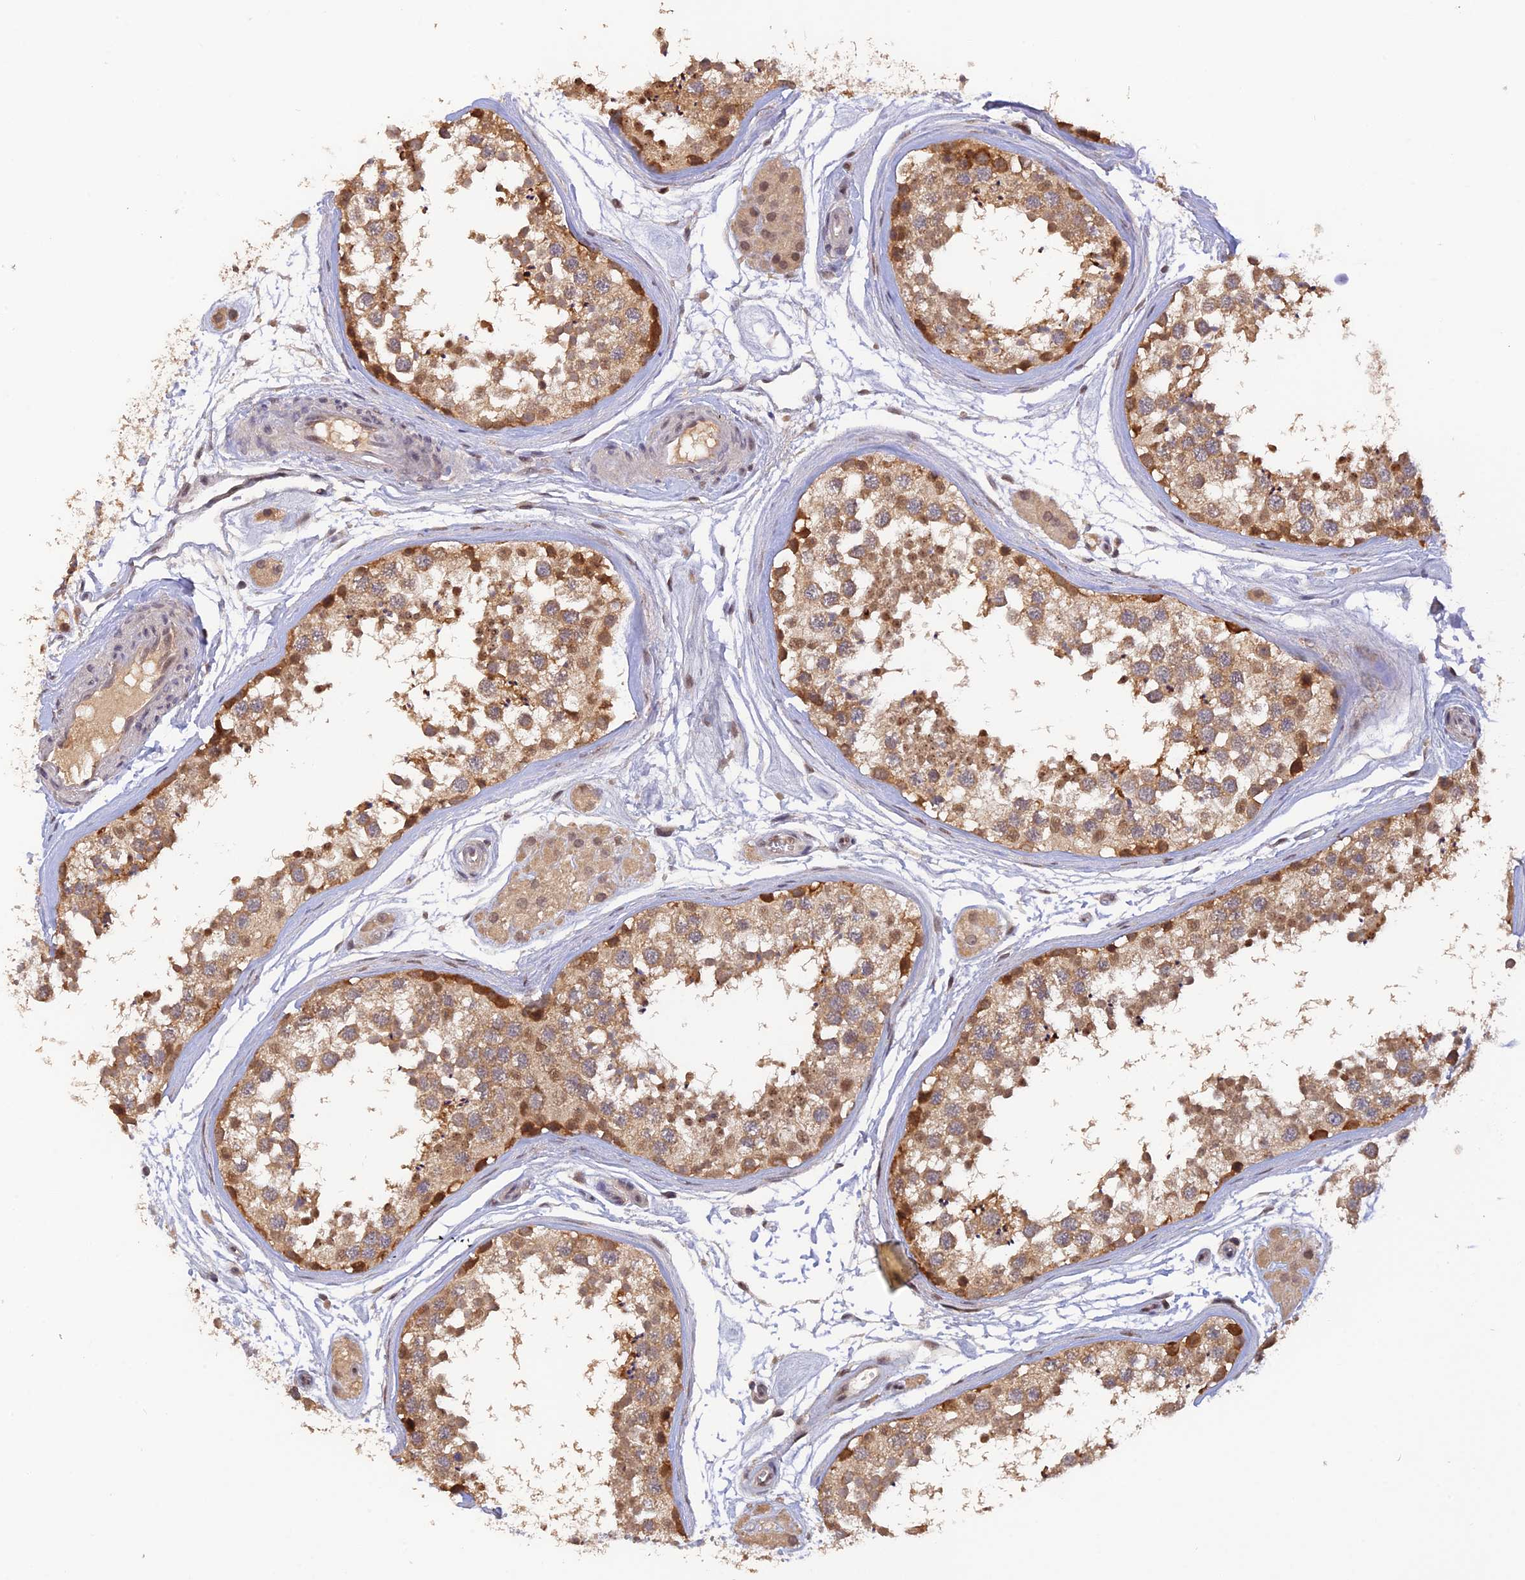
{"staining": {"intensity": "strong", "quantity": "25%-75%", "location": "cytoplasmic/membranous,nuclear"}, "tissue": "testis", "cell_type": "Cells in seminiferous ducts", "image_type": "normal", "snomed": [{"axis": "morphology", "description": "Normal tissue, NOS"}, {"axis": "topography", "description": "Testis"}], "caption": "Cells in seminiferous ducts exhibit high levels of strong cytoplasmic/membranous,nuclear positivity in about 25%-75% of cells in unremarkable human testis.", "gene": "ZNF436", "patient": {"sex": "male", "age": 56}}